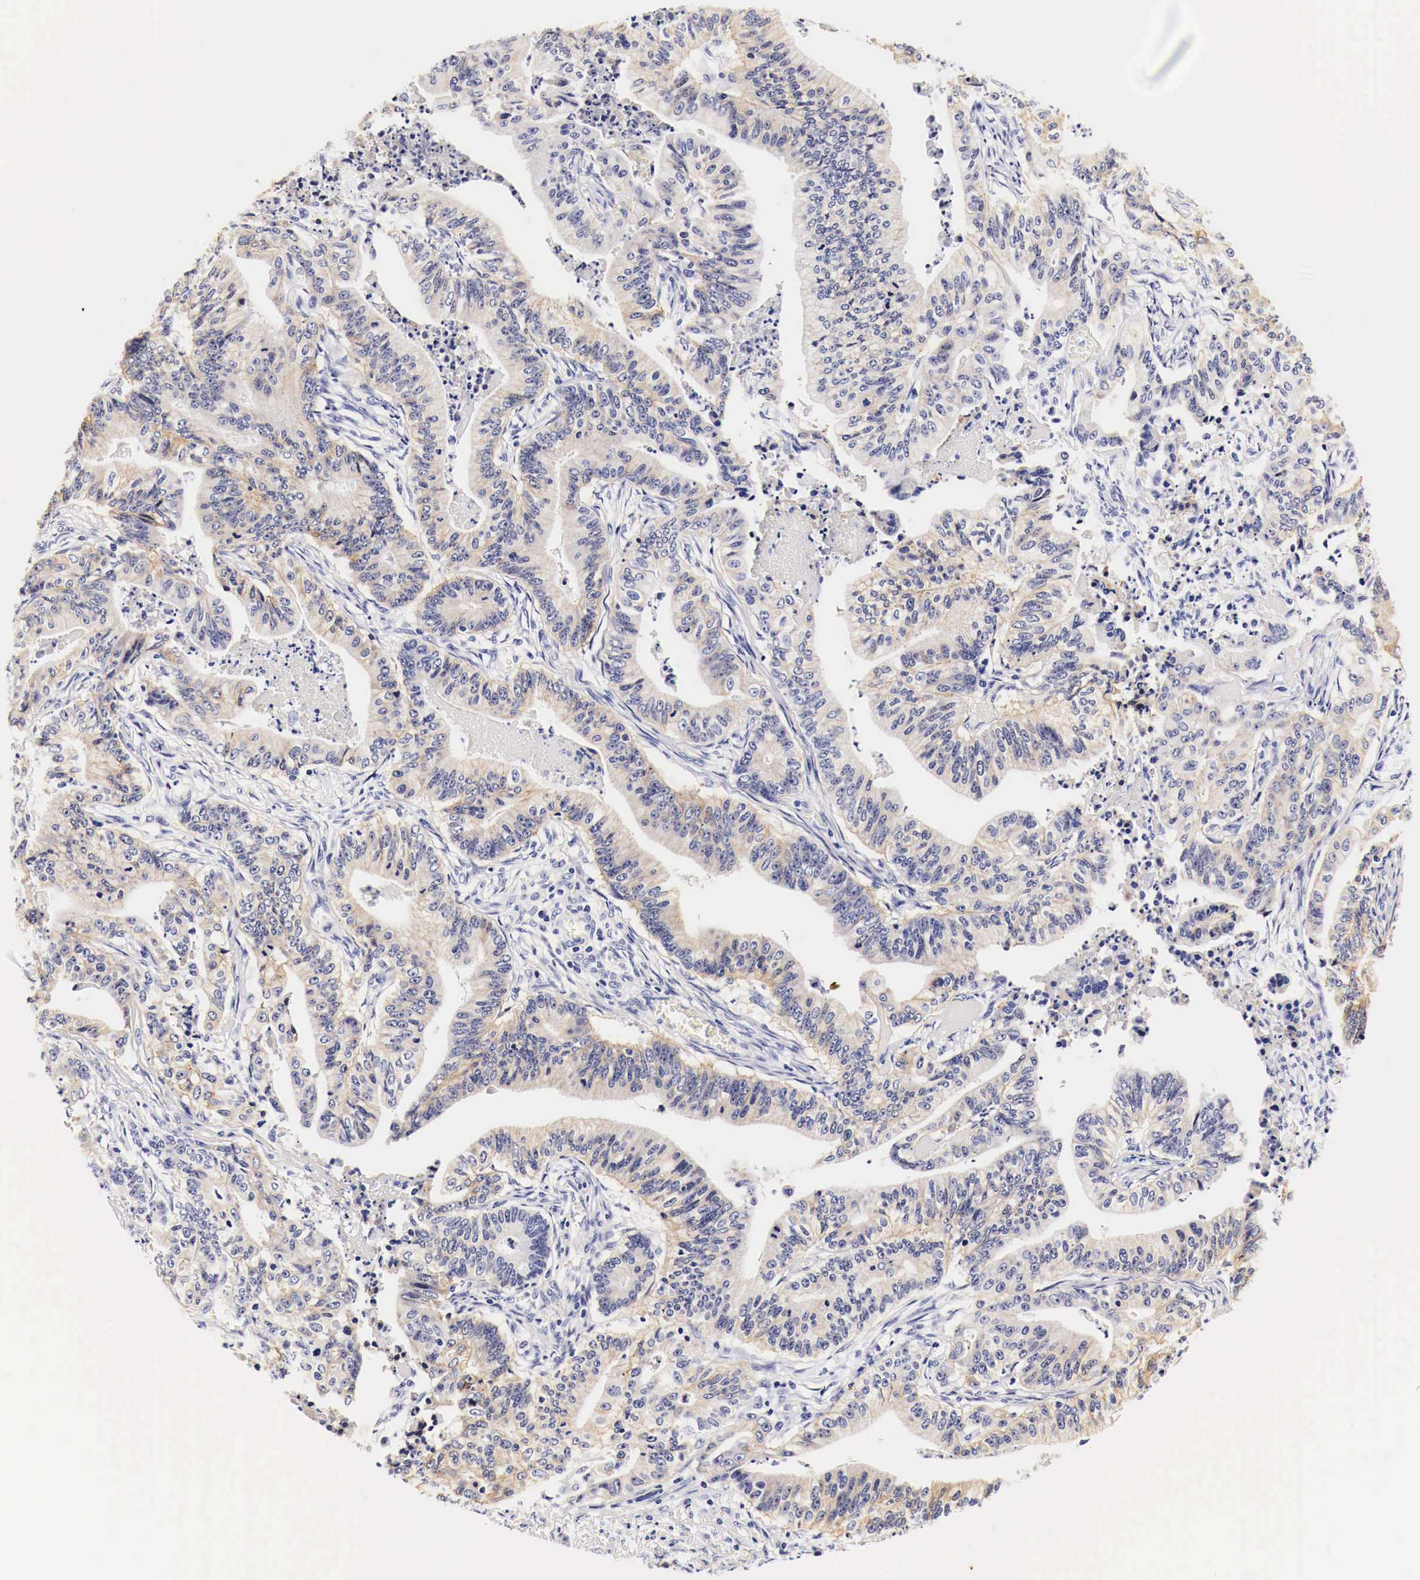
{"staining": {"intensity": "weak", "quantity": "25%-75%", "location": "cytoplasmic/membranous"}, "tissue": "stomach cancer", "cell_type": "Tumor cells", "image_type": "cancer", "snomed": [{"axis": "morphology", "description": "Adenocarcinoma, NOS"}, {"axis": "topography", "description": "Stomach, lower"}], "caption": "The micrograph demonstrates staining of stomach cancer, revealing weak cytoplasmic/membranous protein expression (brown color) within tumor cells. The staining is performed using DAB (3,3'-diaminobenzidine) brown chromogen to label protein expression. The nuclei are counter-stained blue using hematoxylin.", "gene": "EGFR", "patient": {"sex": "female", "age": 86}}